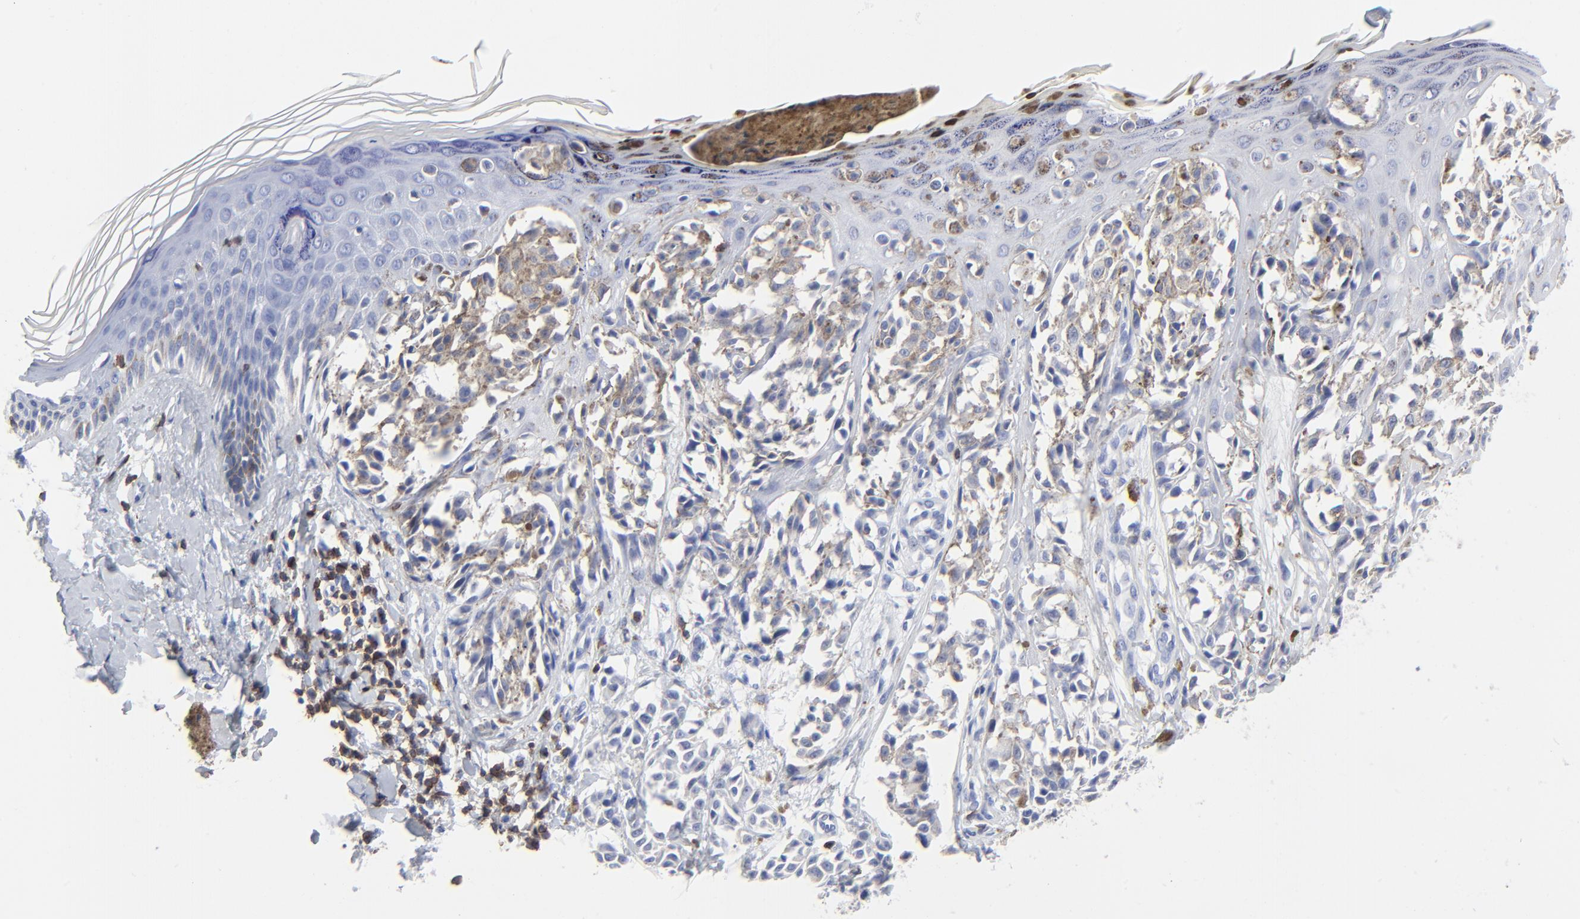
{"staining": {"intensity": "weak", "quantity": "25%-75%", "location": "cytoplasmic/membranous"}, "tissue": "melanoma", "cell_type": "Tumor cells", "image_type": "cancer", "snomed": [{"axis": "morphology", "description": "Malignant melanoma, NOS"}, {"axis": "topography", "description": "Skin"}], "caption": "High-power microscopy captured an IHC image of malignant melanoma, revealing weak cytoplasmic/membranous staining in approximately 25%-75% of tumor cells. (DAB (3,3'-diaminobenzidine) IHC with brightfield microscopy, high magnification).", "gene": "LCK", "patient": {"sex": "female", "age": 38}}